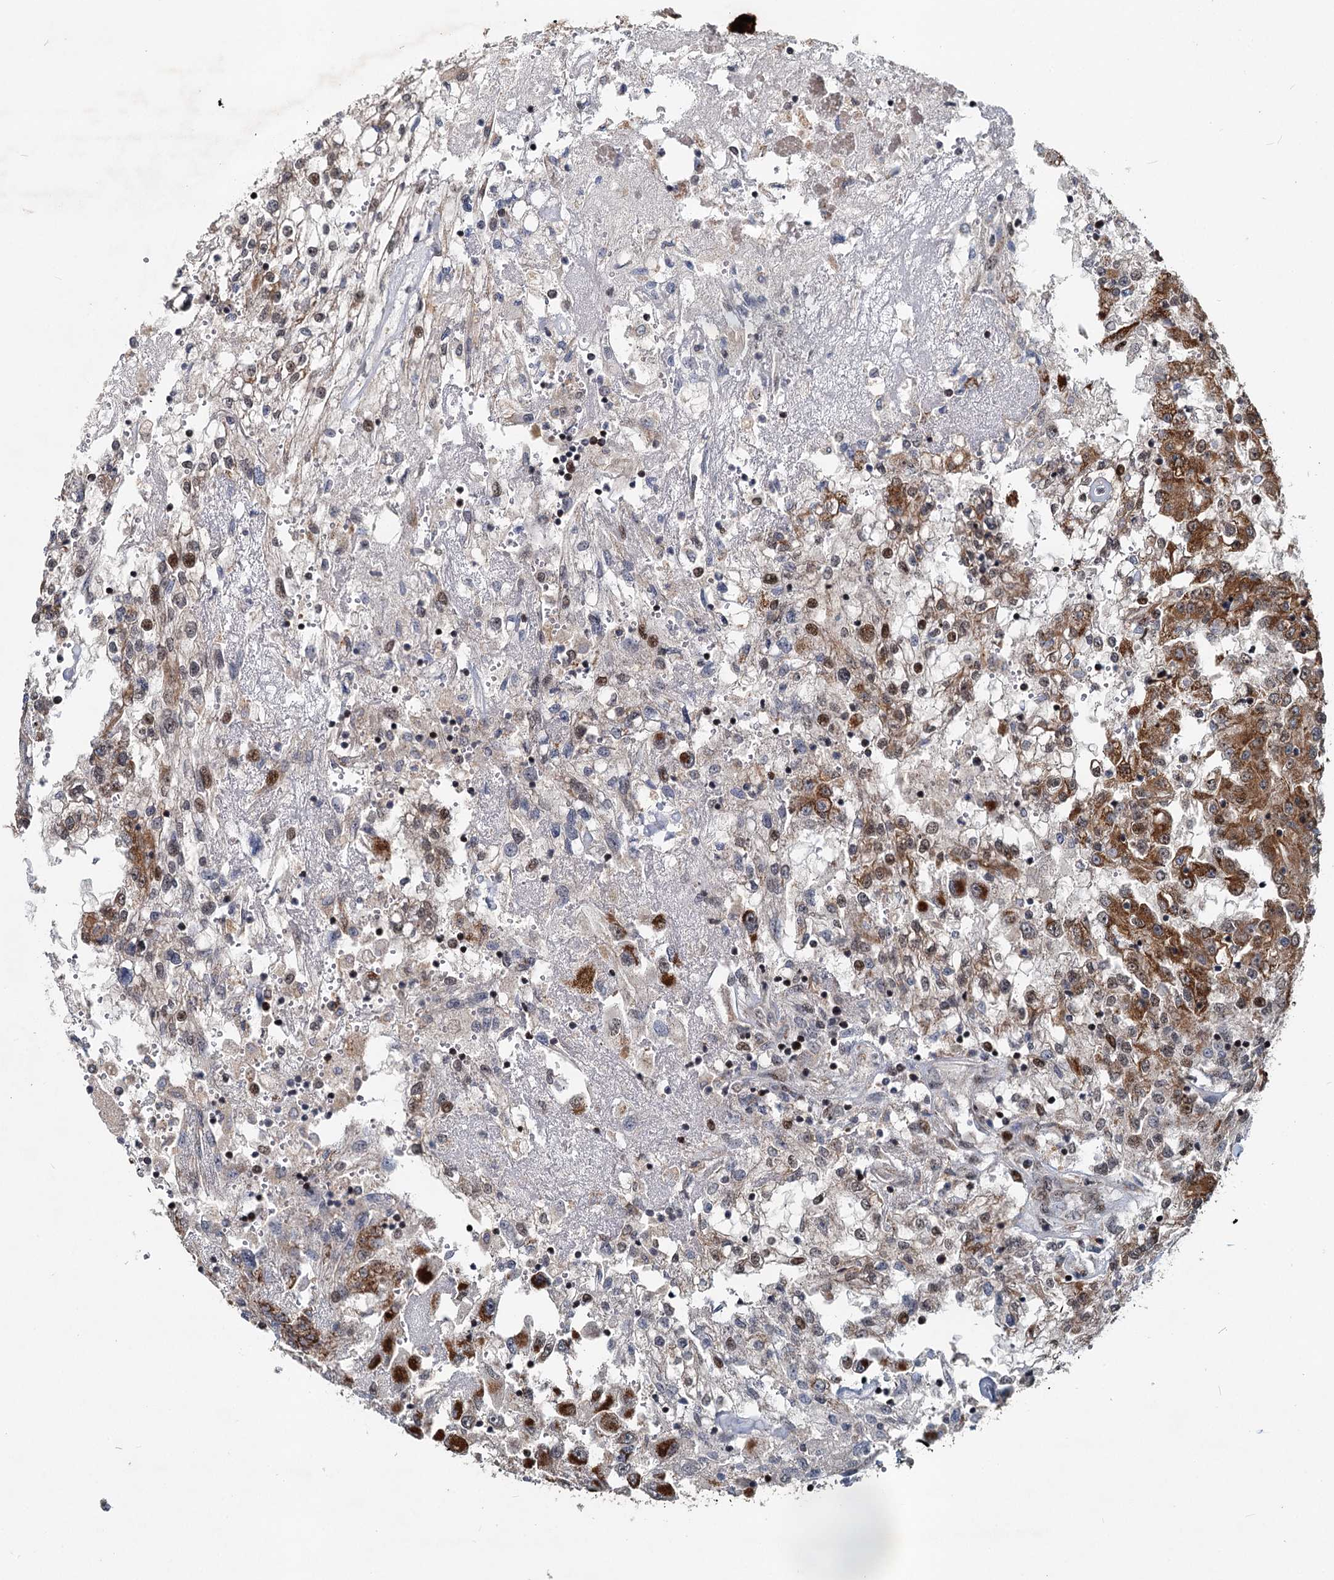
{"staining": {"intensity": "moderate", "quantity": ">75%", "location": "cytoplasmic/membranous"}, "tissue": "renal cancer", "cell_type": "Tumor cells", "image_type": "cancer", "snomed": [{"axis": "morphology", "description": "Adenocarcinoma, NOS"}, {"axis": "topography", "description": "Kidney"}], "caption": "Human renal cancer stained with a protein marker displays moderate staining in tumor cells.", "gene": "RITA1", "patient": {"sex": "female", "age": 52}}